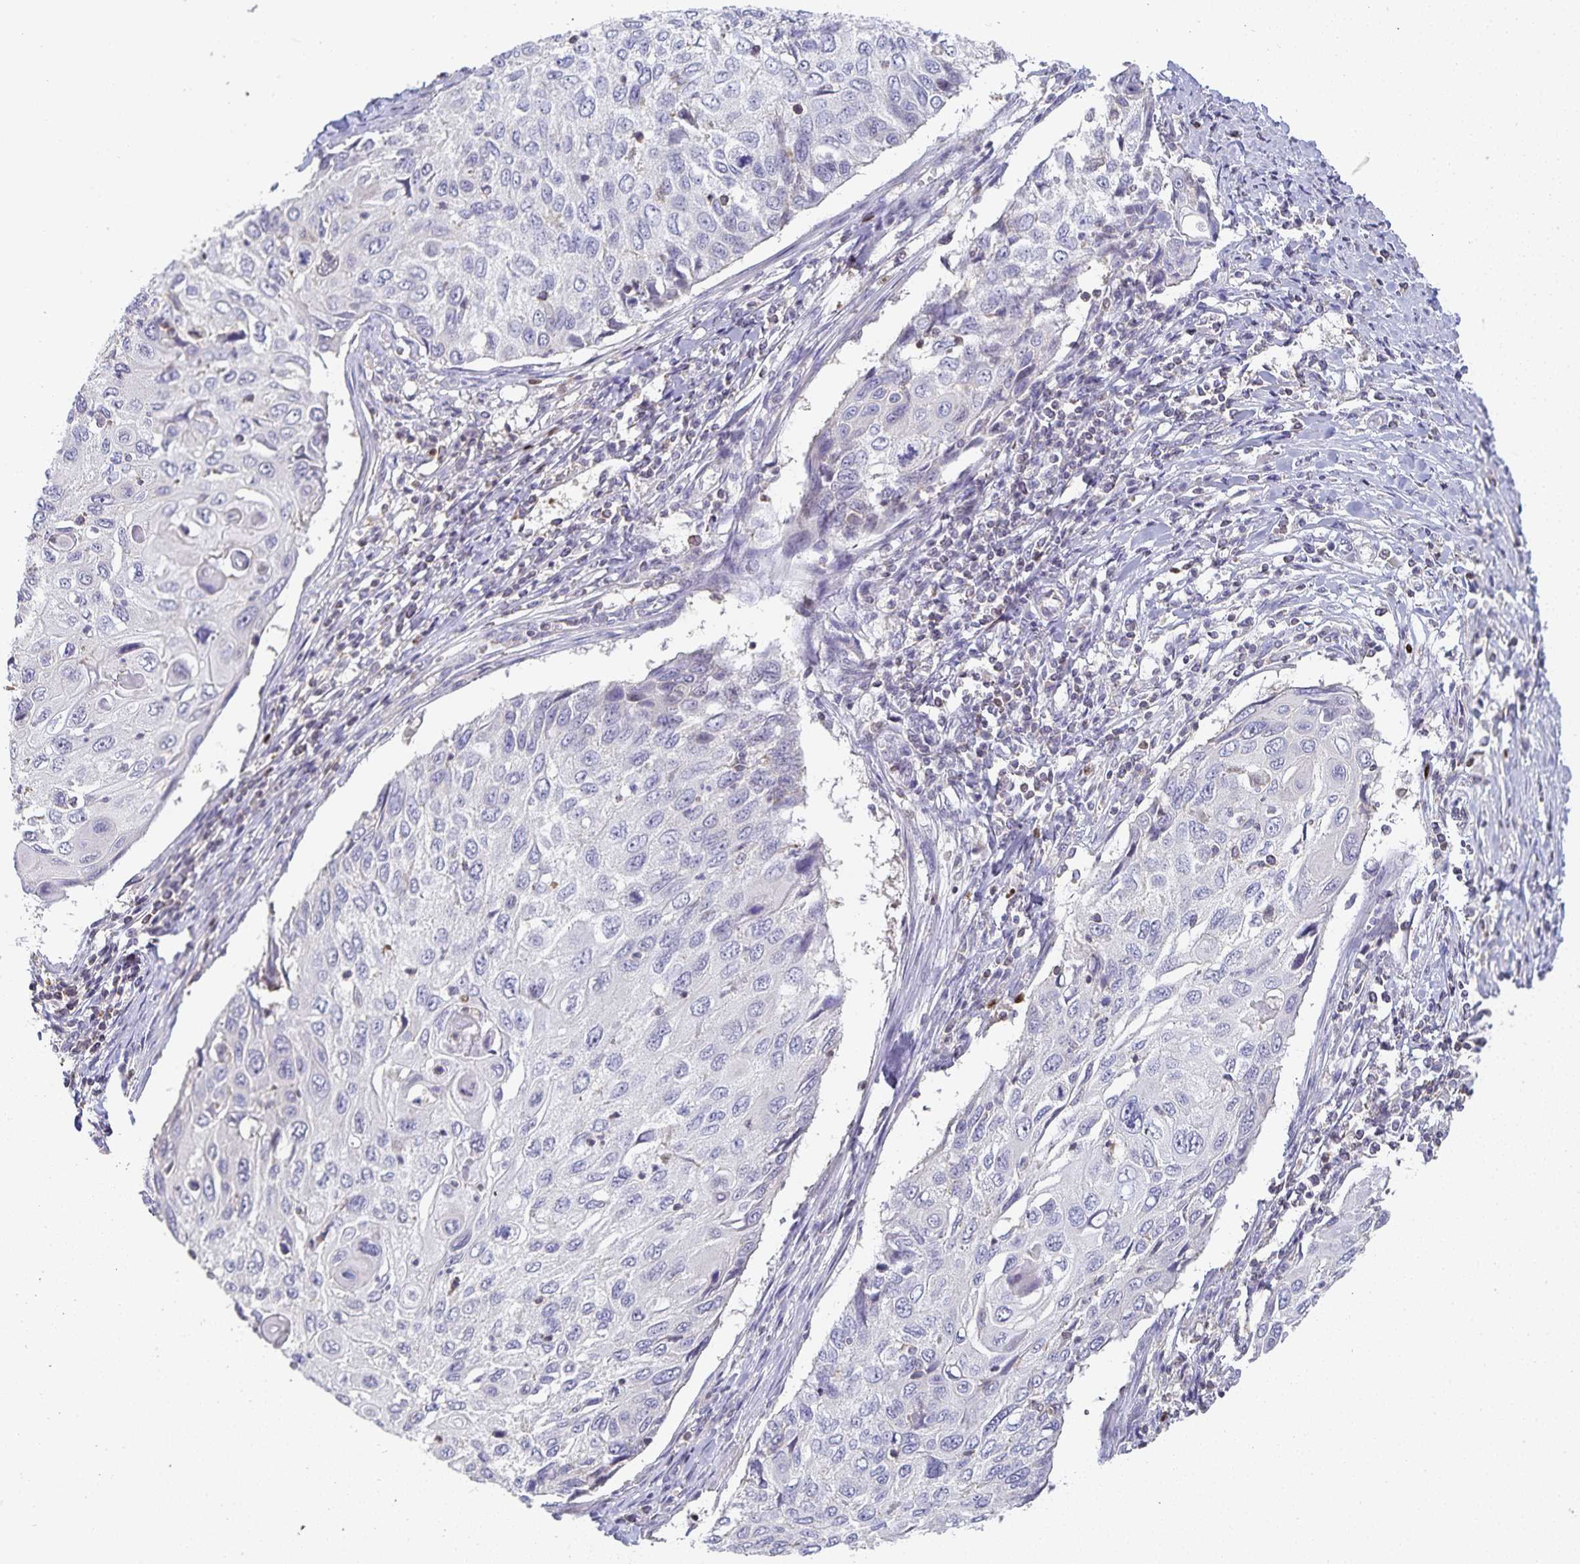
{"staining": {"intensity": "negative", "quantity": "none", "location": "none"}, "tissue": "cervical cancer", "cell_type": "Tumor cells", "image_type": "cancer", "snomed": [{"axis": "morphology", "description": "Squamous cell carcinoma, NOS"}, {"axis": "topography", "description": "Cervix"}], "caption": "A micrograph of cervical squamous cell carcinoma stained for a protein shows no brown staining in tumor cells.", "gene": "GATA3", "patient": {"sex": "female", "age": 70}}